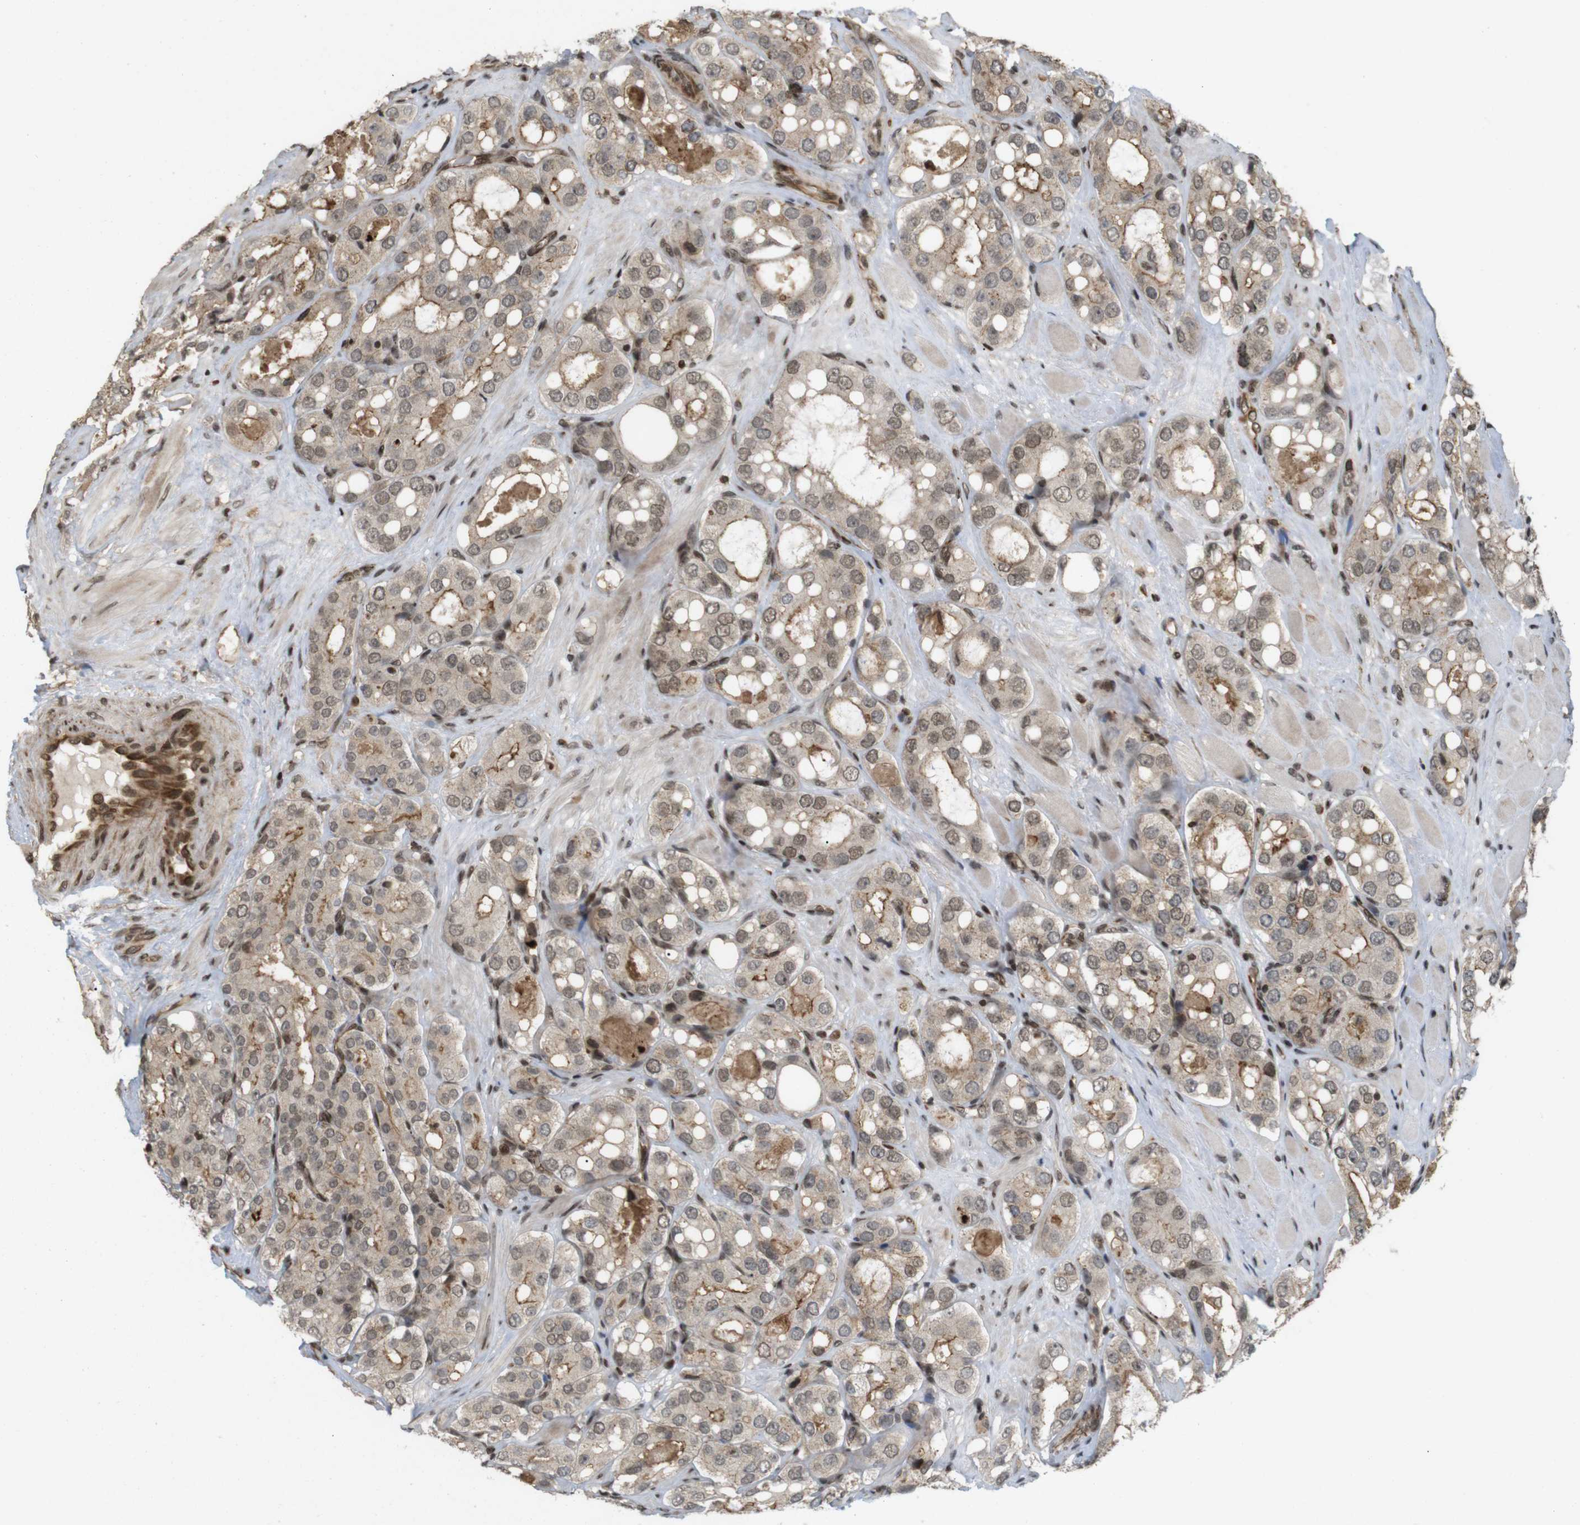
{"staining": {"intensity": "moderate", "quantity": ">75%", "location": "cytoplasmic/membranous,nuclear"}, "tissue": "prostate cancer", "cell_type": "Tumor cells", "image_type": "cancer", "snomed": [{"axis": "morphology", "description": "Adenocarcinoma, High grade"}, {"axis": "topography", "description": "Prostate"}], "caption": "An immunohistochemistry (IHC) micrograph of tumor tissue is shown. Protein staining in brown highlights moderate cytoplasmic/membranous and nuclear positivity in prostate cancer (high-grade adenocarcinoma) within tumor cells.", "gene": "SP2", "patient": {"sex": "male", "age": 65}}